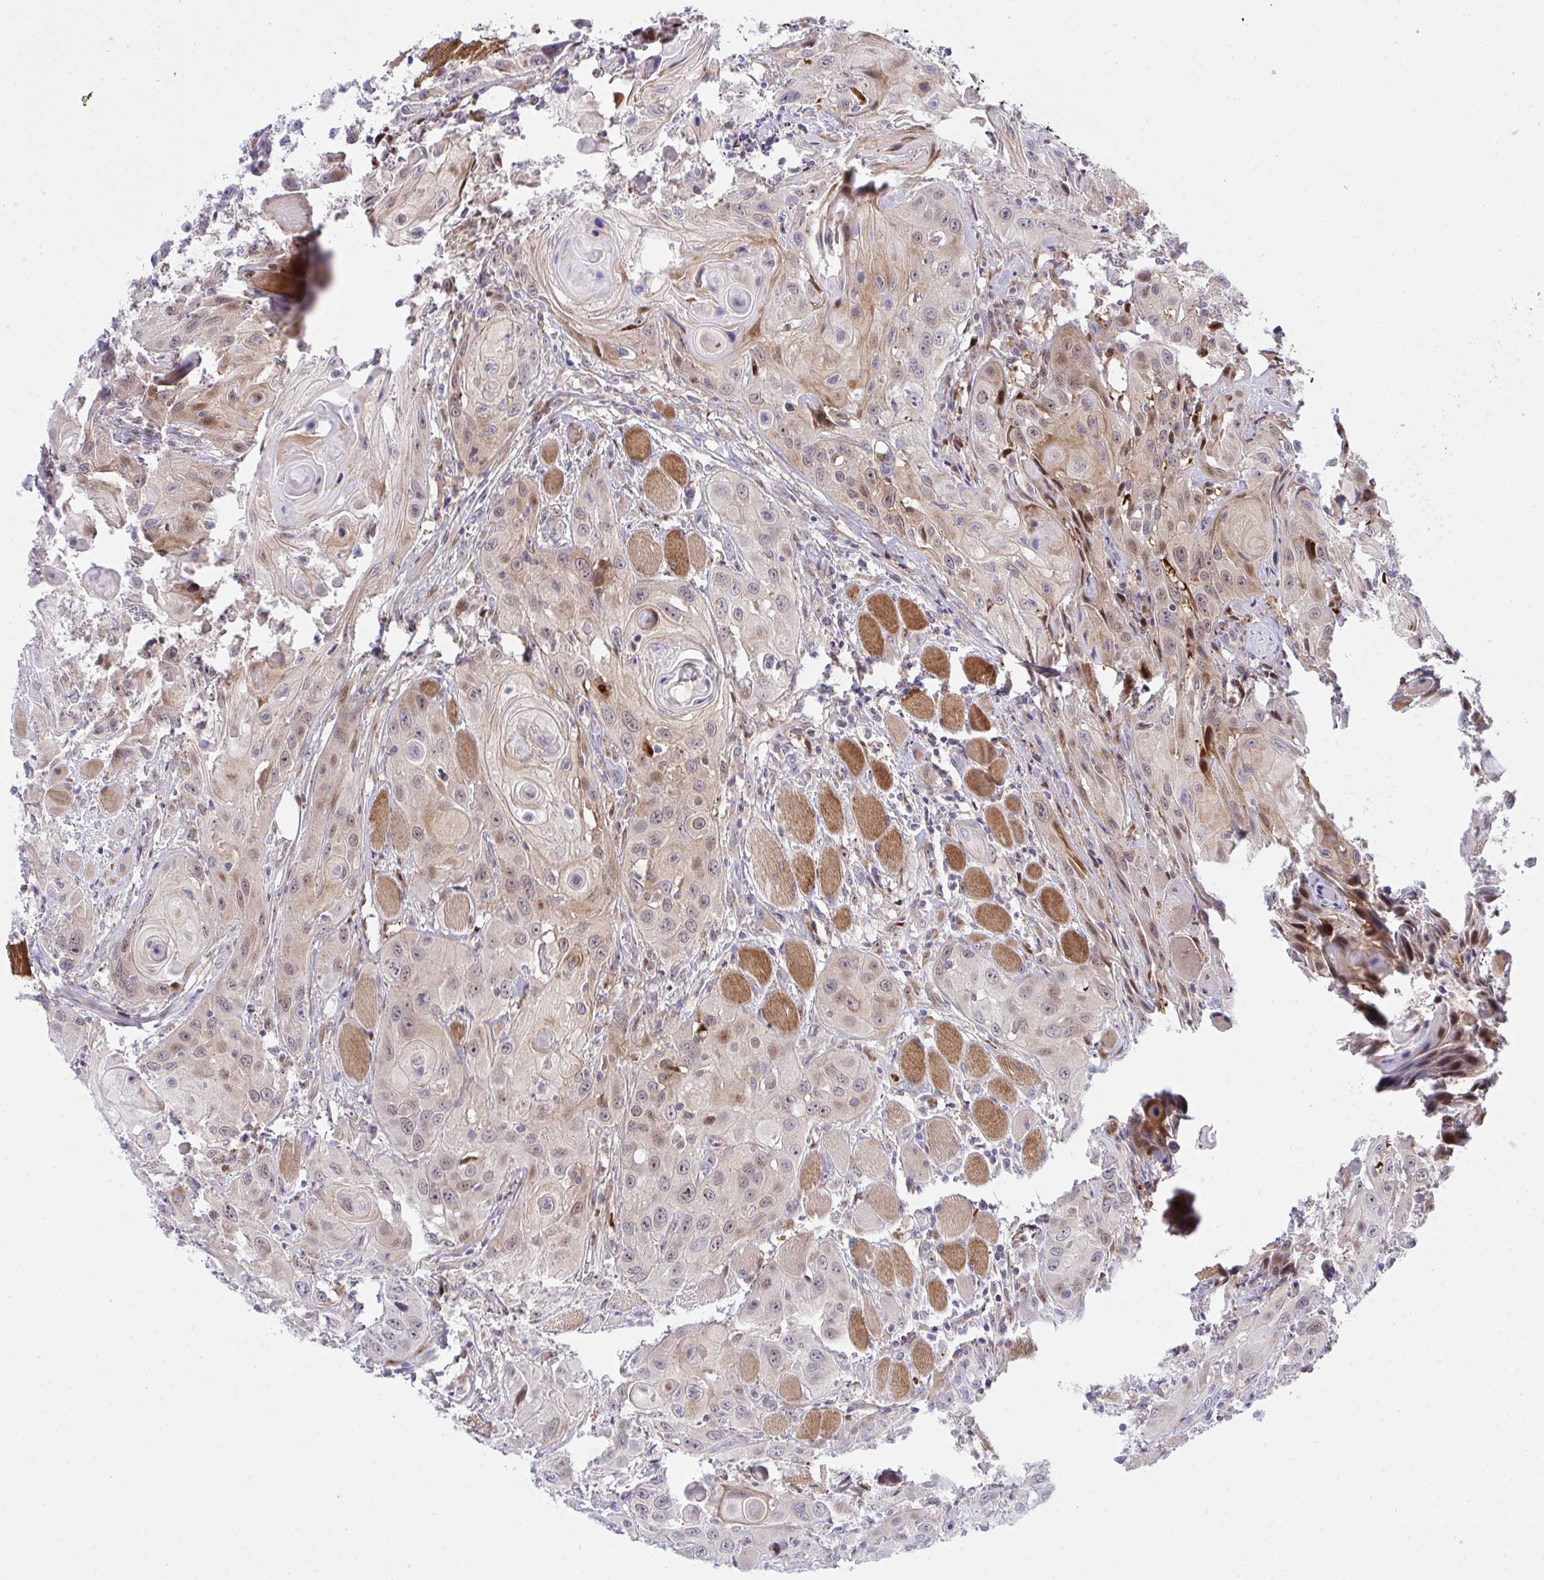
{"staining": {"intensity": "moderate", "quantity": "25%-75%", "location": "cytoplasmic/membranous,nuclear"}, "tissue": "head and neck cancer", "cell_type": "Tumor cells", "image_type": "cancer", "snomed": [{"axis": "morphology", "description": "Squamous cell carcinoma, NOS"}, {"axis": "topography", "description": "Oral tissue"}, {"axis": "topography", "description": "Head-Neck"}], "caption": "Tumor cells demonstrate medium levels of moderate cytoplasmic/membranous and nuclear expression in approximately 25%-75% of cells in head and neck cancer (squamous cell carcinoma).", "gene": "ZNF554", "patient": {"sex": "male", "age": 58}}